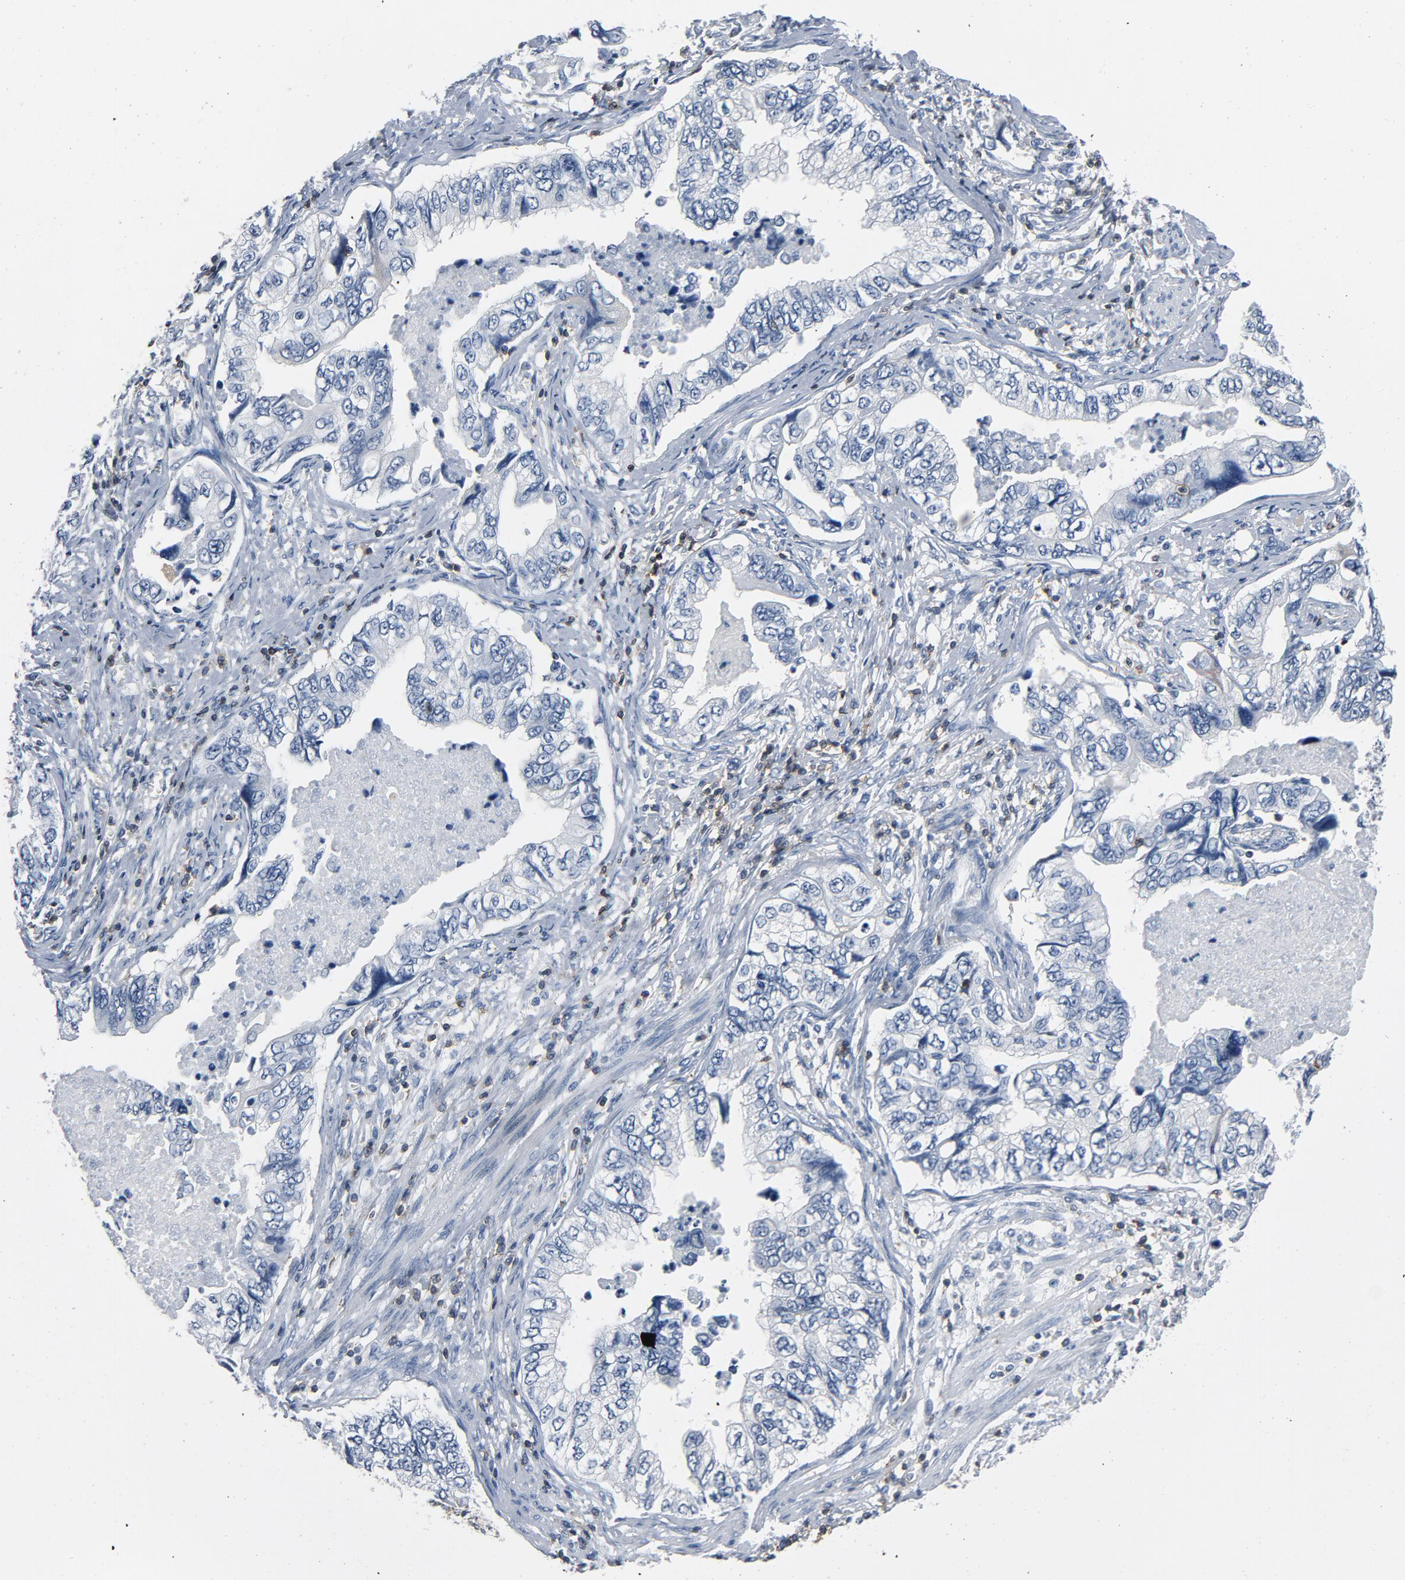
{"staining": {"intensity": "negative", "quantity": "none", "location": "none"}, "tissue": "stomach cancer", "cell_type": "Tumor cells", "image_type": "cancer", "snomed": [{"axis": "morphology", "description": "Adenocarcinoma, NOS"}, {"axis": "topography", "description": "Pancreas"}, {"axis": "topography", "description": "Stomach, upper"}], "caption": "A micrograph of human stomach cancer (adenocarcinoma) is negative for staining in tumor cells.", "gene": "LCK", "patient": {"sex": "male", "age": 77}}